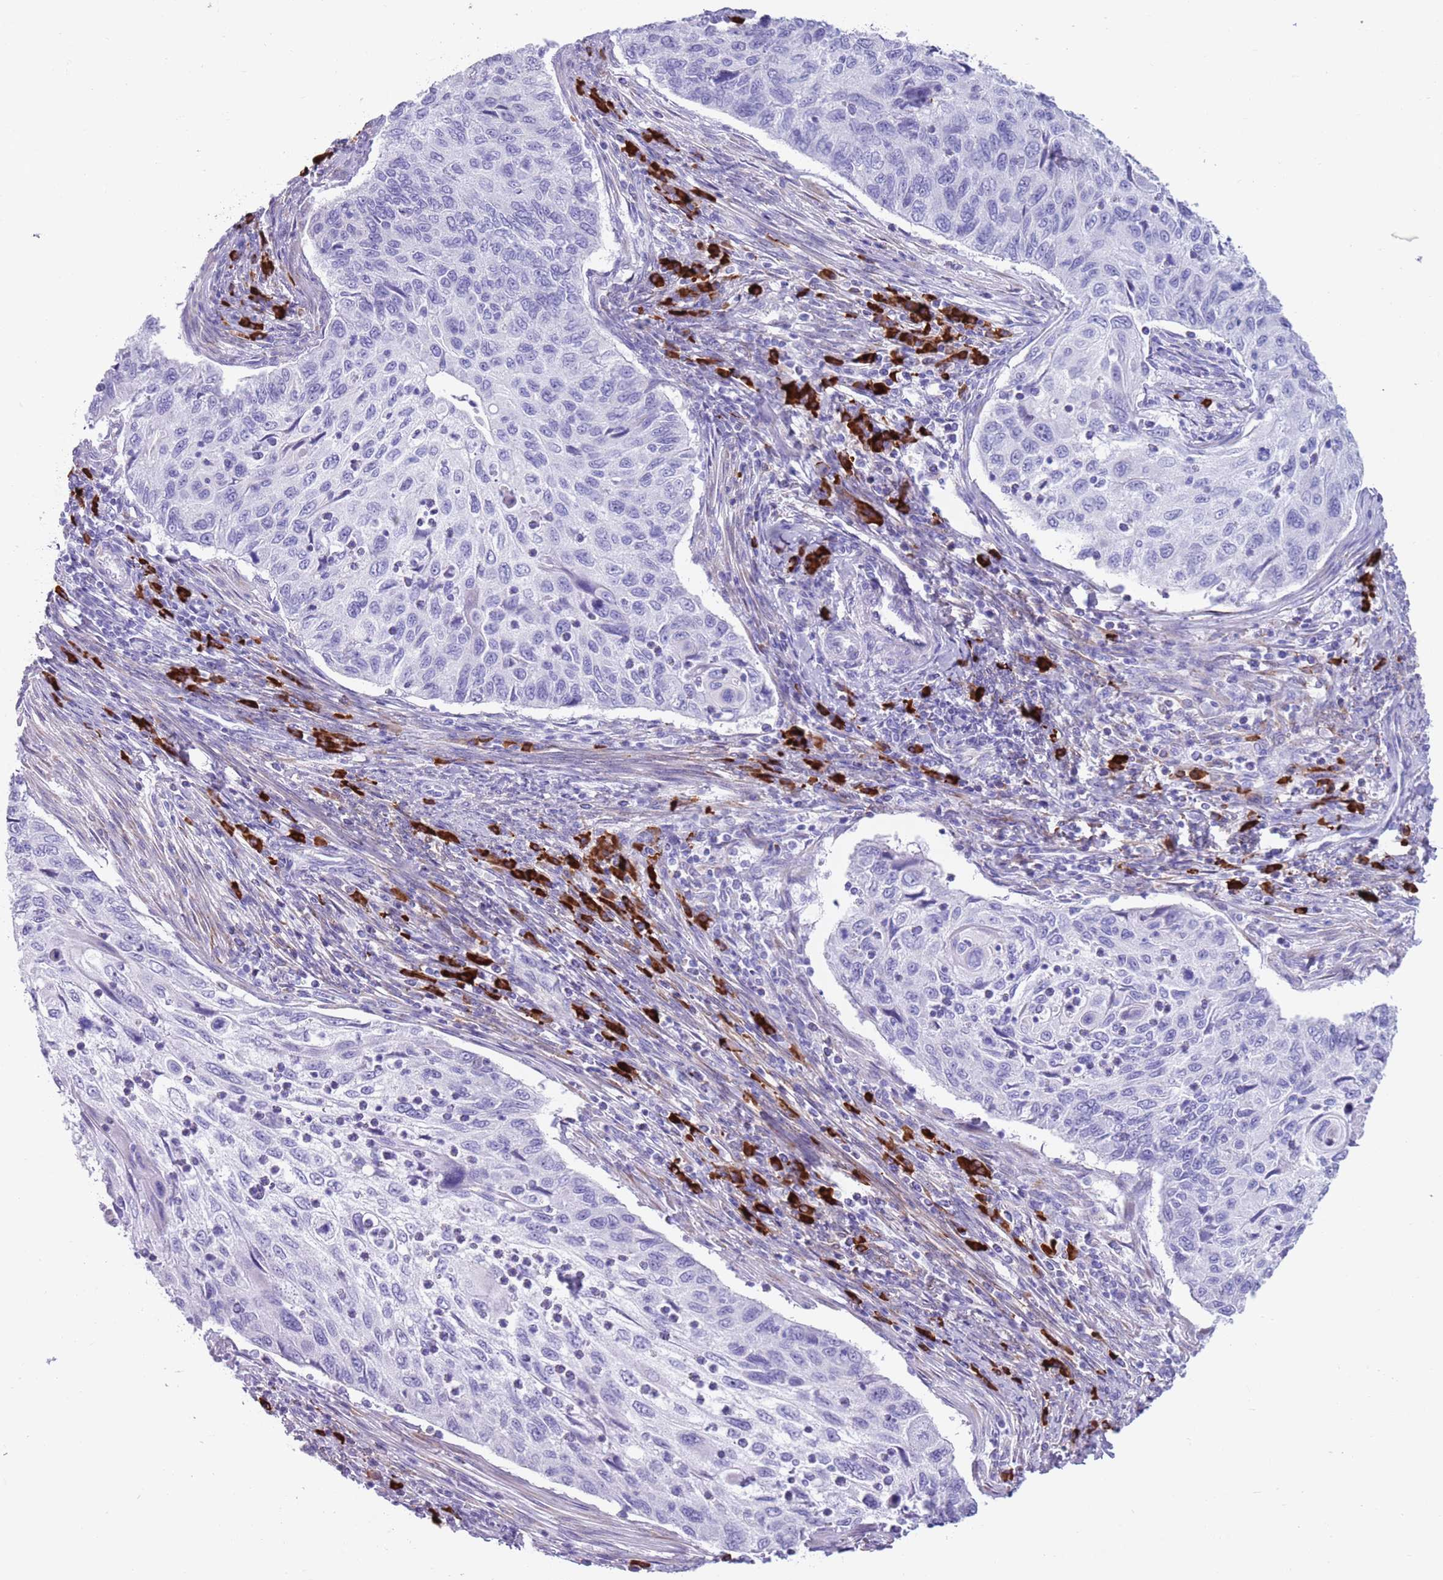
{"staining": {"intensity": "negative", "quantity": "none", "location": "none"}, "tissue": "cervical cancer", "cell_type": "Tumor cells", "image_type": "cancer", "snomed": [{"axis": "morphology", "description": "Squamous cell carcinoma, NOS"}, {"axis": "topography", "description": "Cervix"}], "caption": "Immunohistochemistry histopathology image of neoplastic tissue: human cervical cancer (squamous cell carcinoma) stained with DAB (3,3'-diaminobenzidine) exhibits no significant protein positivity in tumor cells. Brightfield microscopy of IHC stained with DAB (3,3'-diaminobenzidine) (brown) and hematoxylin (blue), captured at high magnification.", "gene": "LY6G5B", "patient": {"sex": "female", "age": 70}}